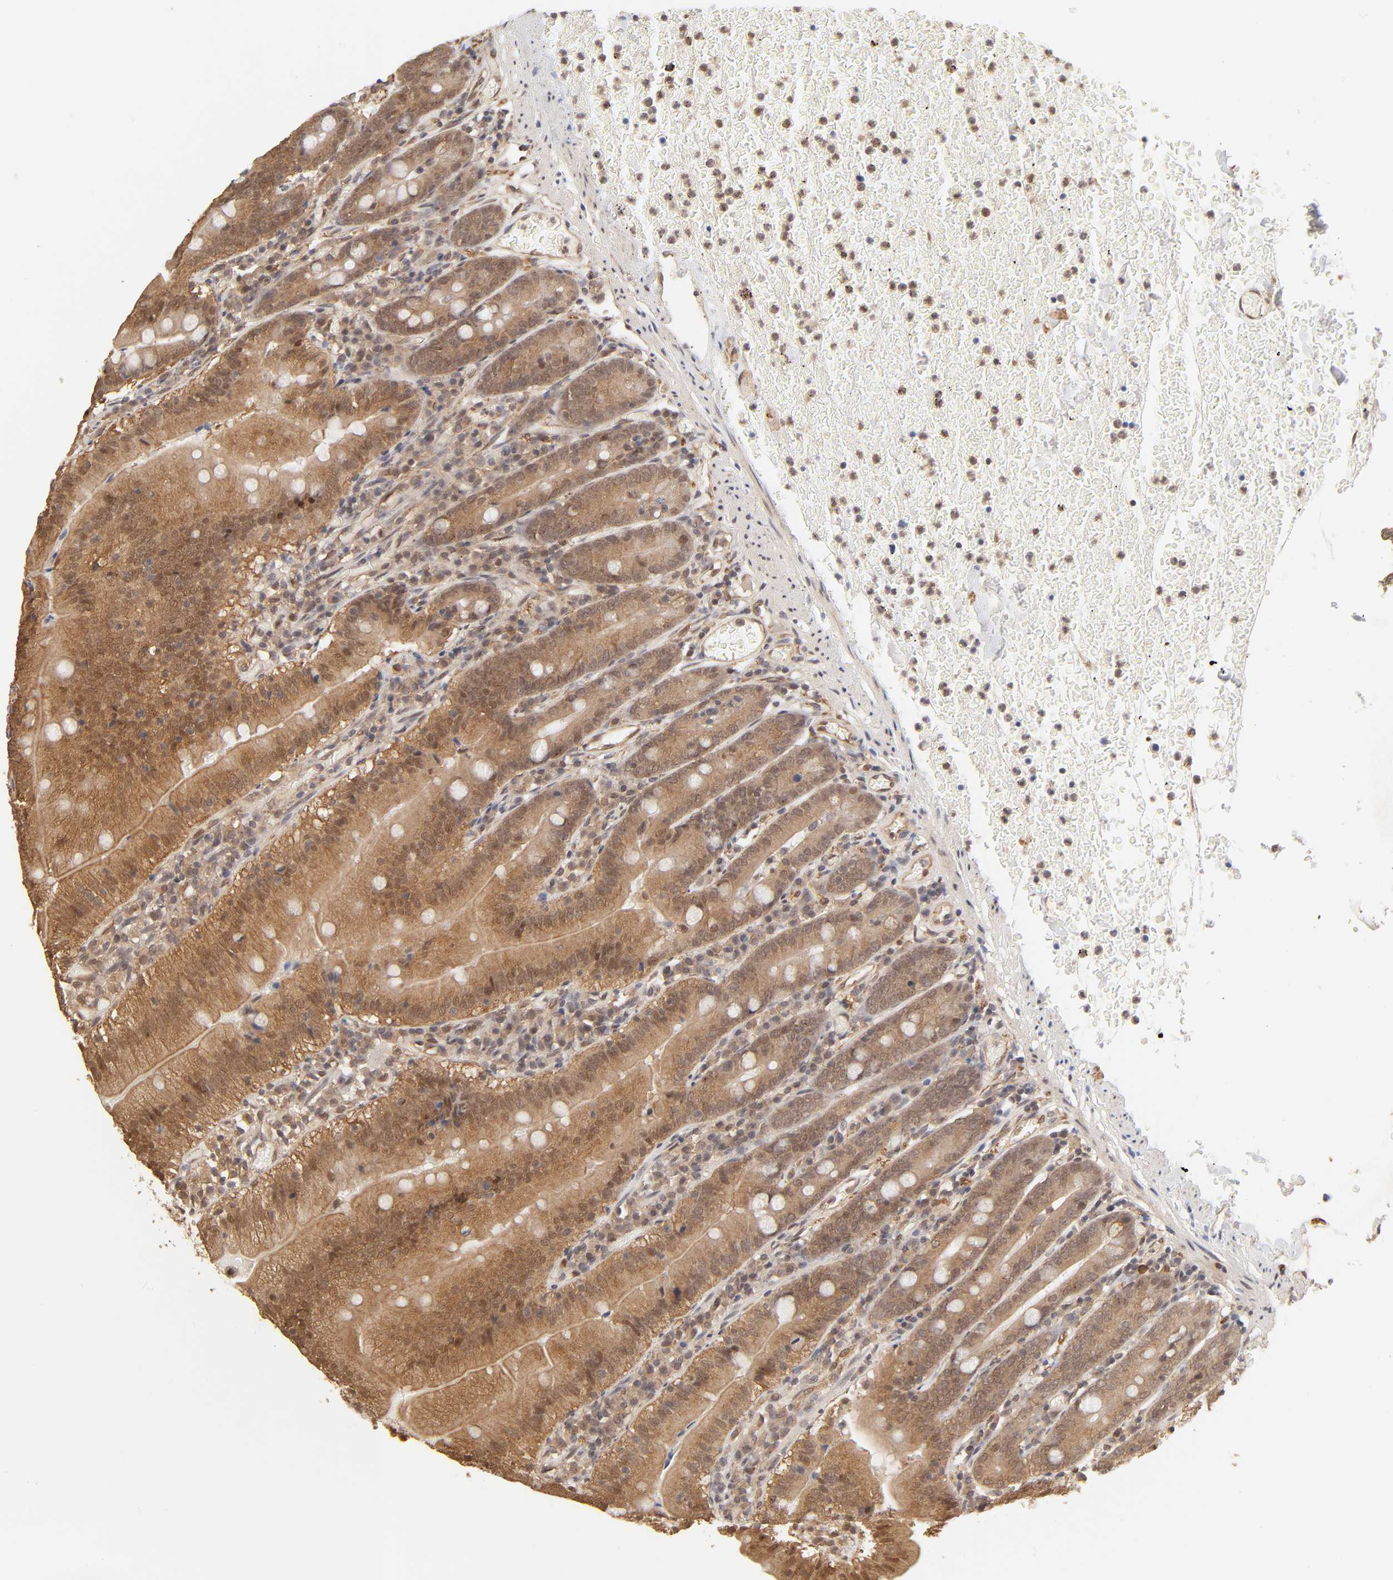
{"staining": {"intensity": "moderate", "quantity": ">75%", "location": "cytoplasmic/membranous"}, "tissue": "small intestine", "cell_type": "Glandular cells", "image_type": "normal", "snomed": [{"axis": "morphology", "description": "Normal tissue, NOS"}, {"axis": "topography", "description": "Small intestine"}], "caption": "The immunohistochemical stain shows moderate cytoplasmic/membranous staining in glandular cells of benign small intestine.", "gene": "MAPK1", "patient": {"sex": "male", "age": 71}}